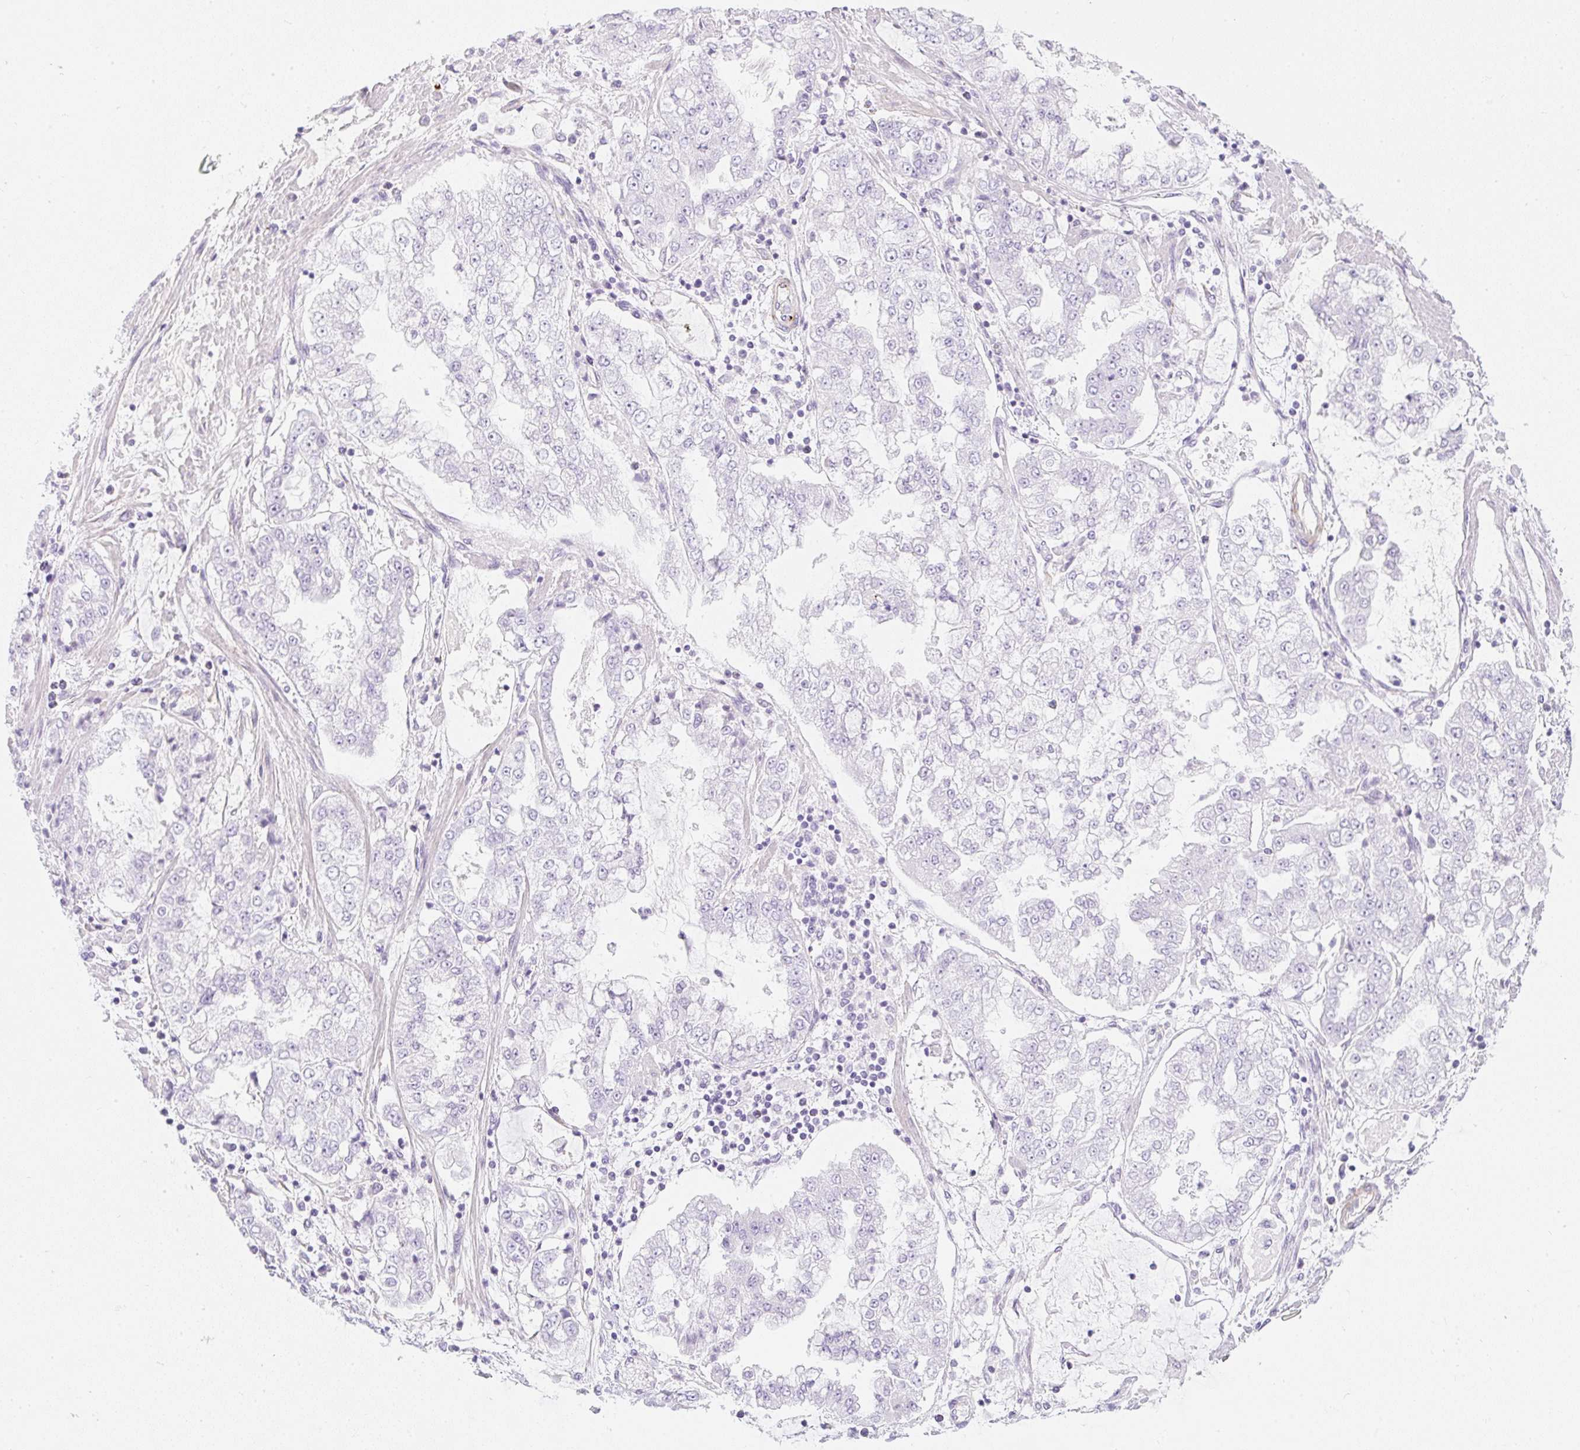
{"staining": {"intensity": "negative", "quantity": "none", "location": "none"}, "tissue": "stomach cancer", "cell_type": "Tumor cells", "image_type": "cancer", "snomed": [{"axis": "morphology", "description": "Adenocarcinoma, NOS"}, {"axis": "topography", "description": "Stomach"}], "caption": "Immunohistochemistry (IHC) of stomach cancer (adenocarcinoma) reveals no expression in tumor cells. (DAB (3,3'-diaminobenzidine) immunohistochemistry visualized using brightfield microscopy, high magnification).", "gene": "ZNF689", "patient": {"sex": "male", "age": 76}}